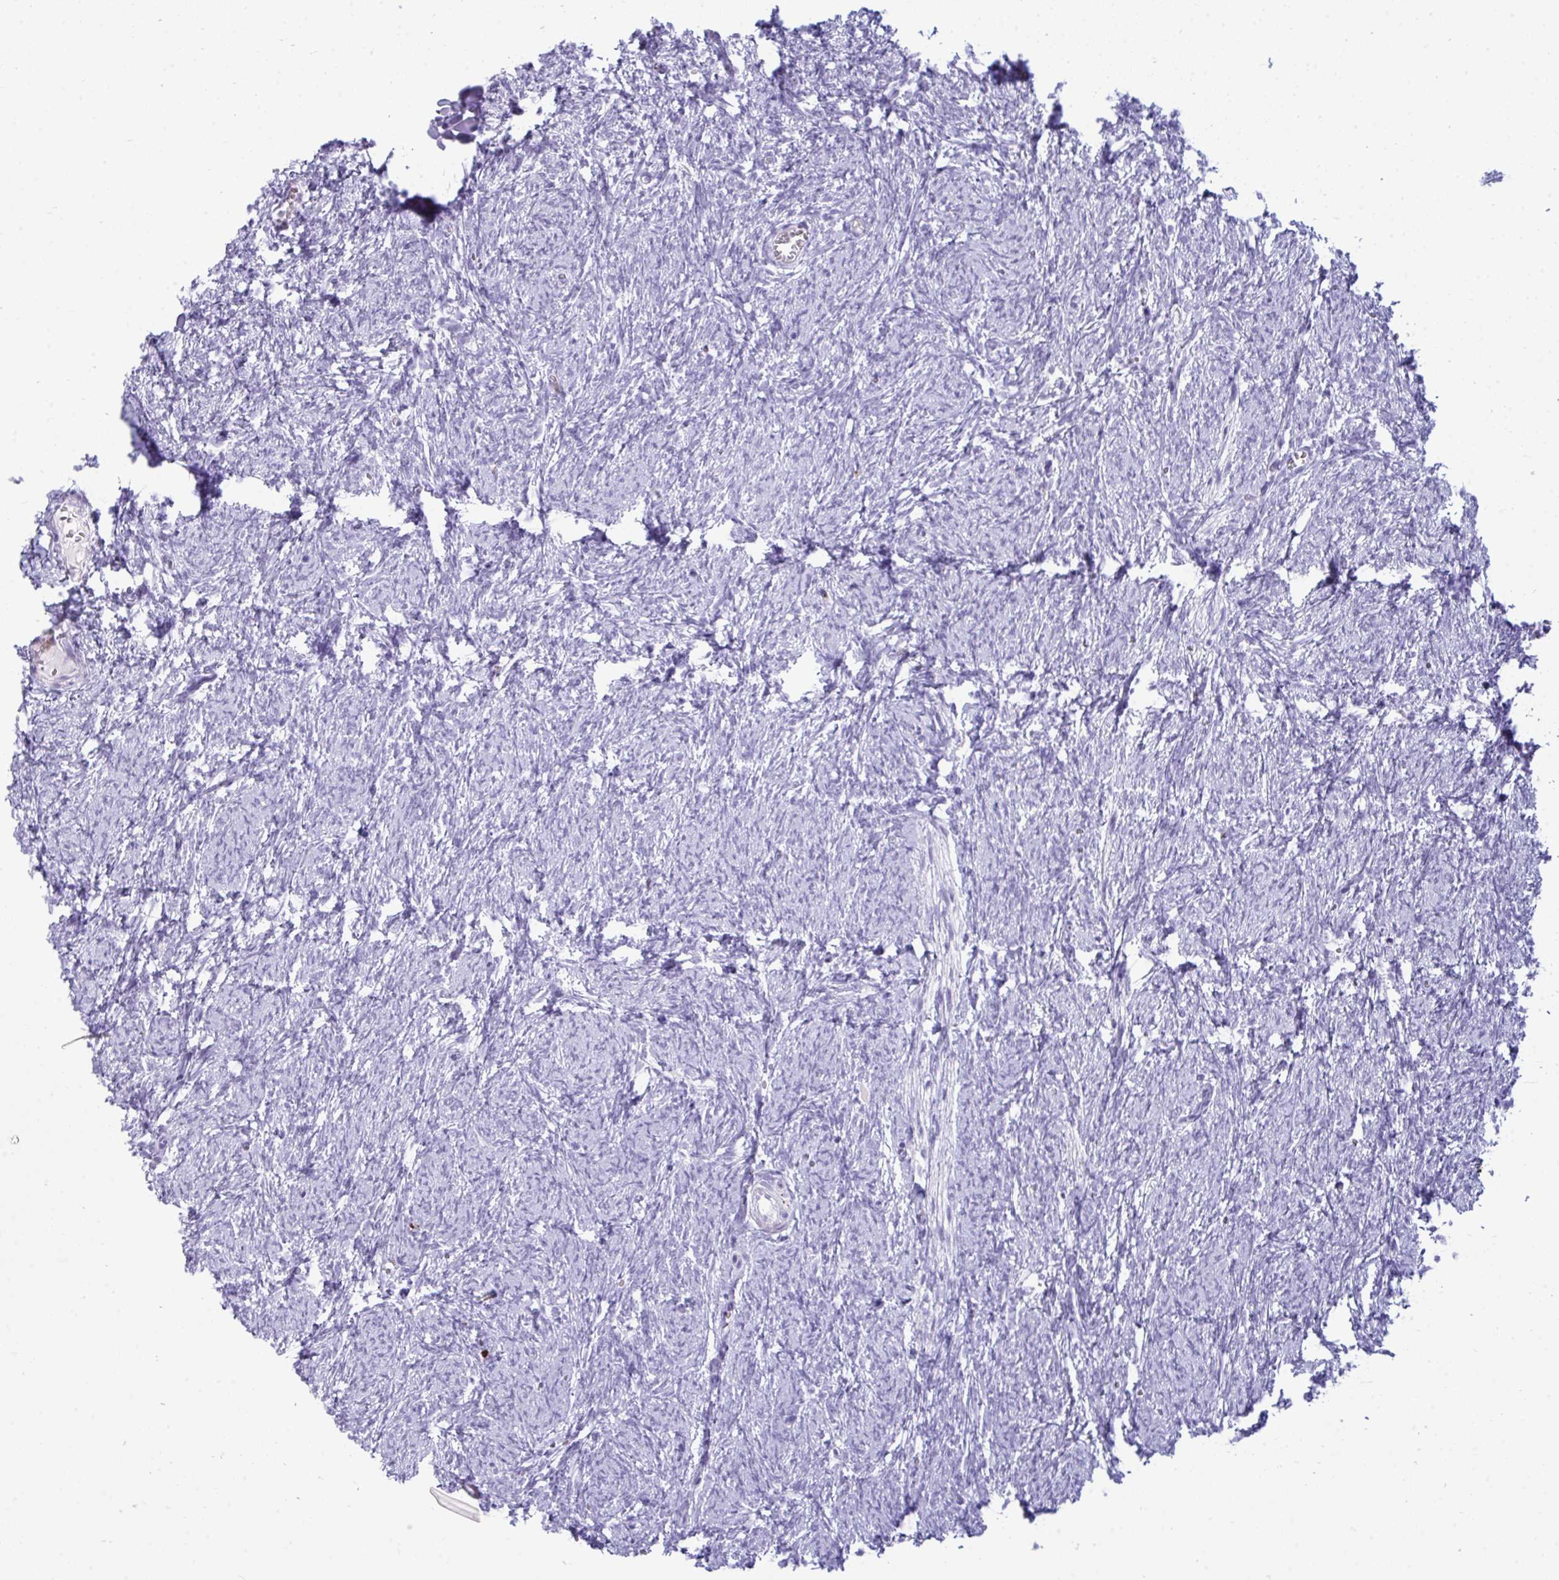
{"staining": {"intensity": "negative", "quantity": "none", "location": "none"}, "tissue": "ovary", "cell_type": "Follicle cells", "image_type": "normal", "snomed": [{"axis": "morphology", "description": "Normal tissue, NOS"}, {"axis": "topography", "description": "Ovary"}], "caption": "This is a photomicrograph of immunohistochemistry staining of benign ovary, which shows no positivity in follicle cells.", "gene": "ARHGAP42", "patient": {"sex": "female", "age": 41}}